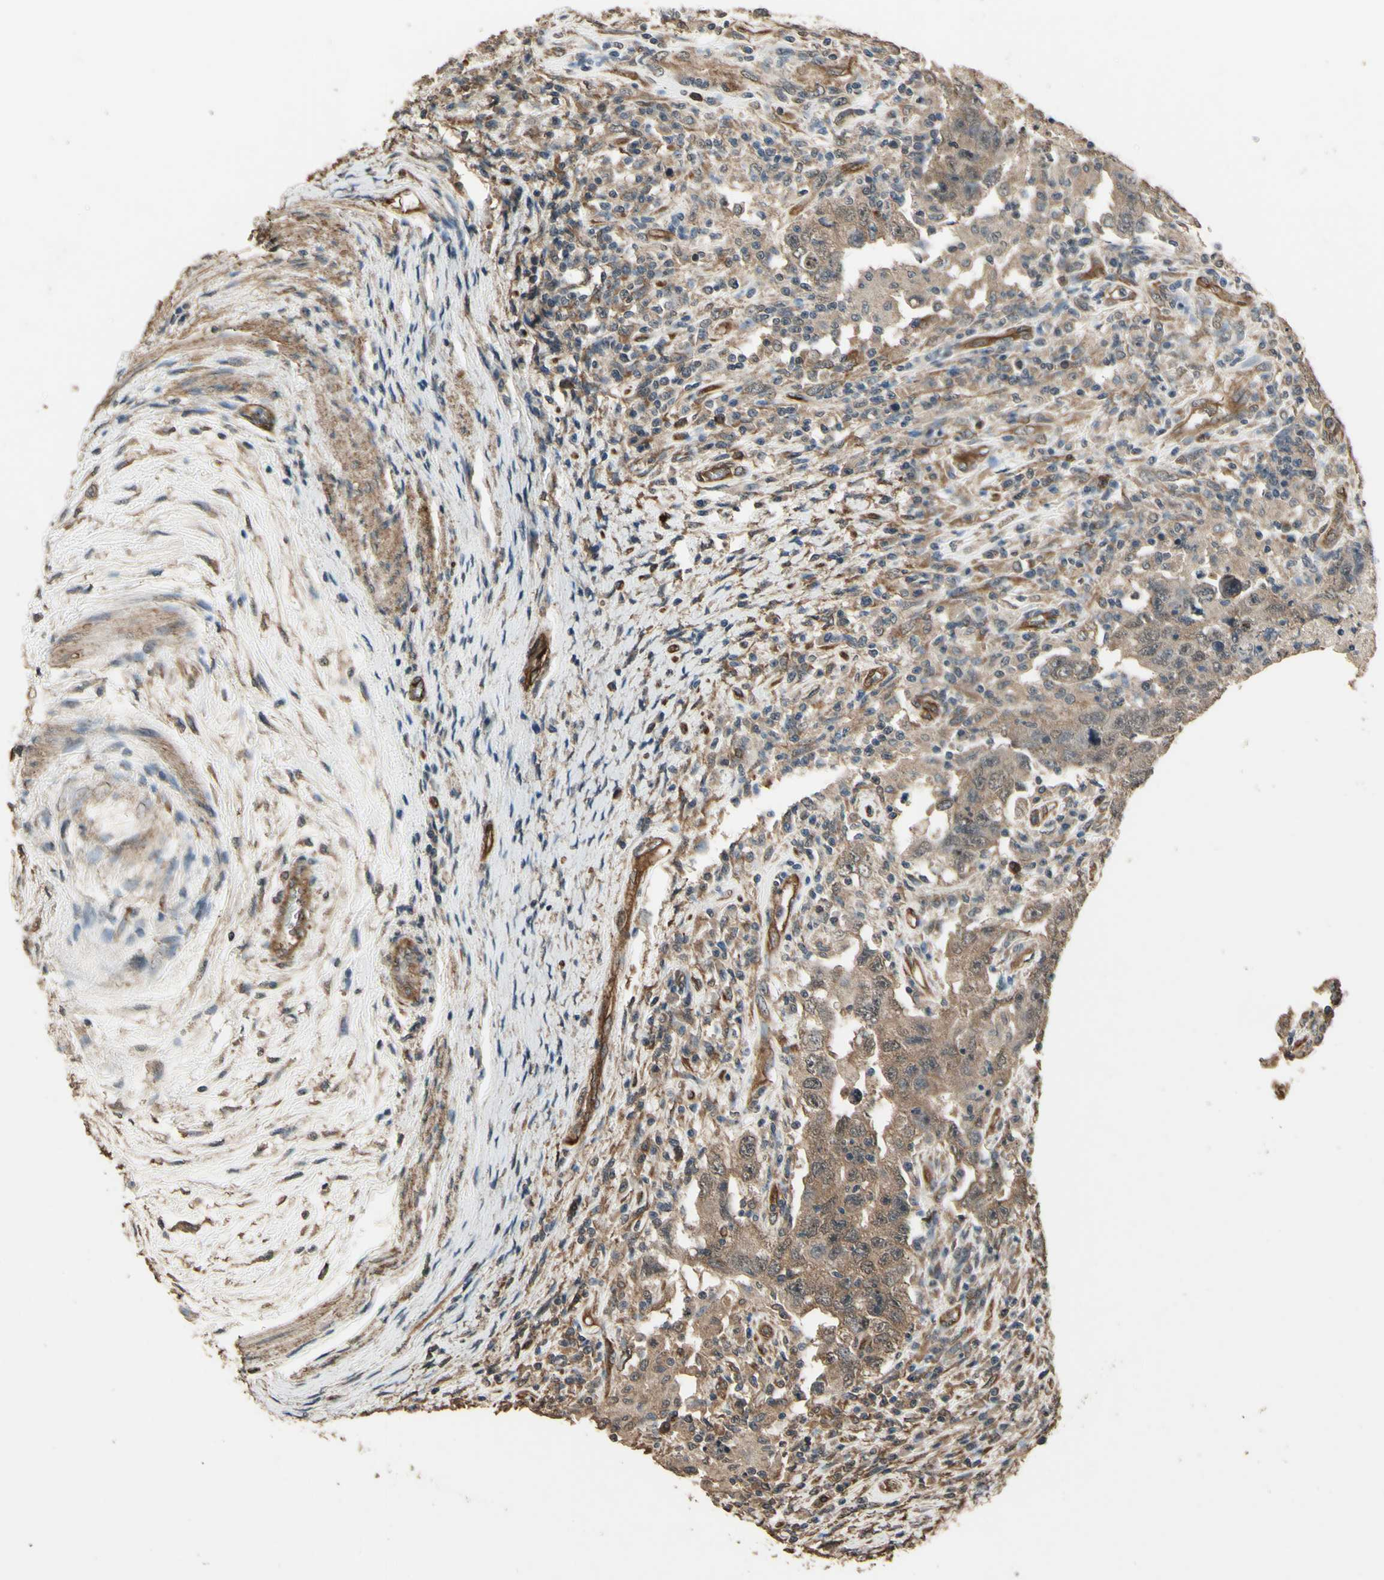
{"staining": {"intensity": "moderate", "quantity": ">75%", "location": "cytoplasmic/membranous"}, "tissue": "testis cancer", "cell_type": "Tumor cells", "image_type": "cancer", "snomed": [{"axis": "morphology", "description": "Carcinoma, Embryonal, NOS"}, {"axis": "topography", "description": "Testis"}], "caption": "IHC photomicrograph of embryonal carcinoma (testis) stained for a protein (brown), which displays medium levels of moderate cytoplasmic/membranous staining in approximately >75% of tumor cells.", "gene": "TSPO", "patient": {"sex": "male", "age": 26}}